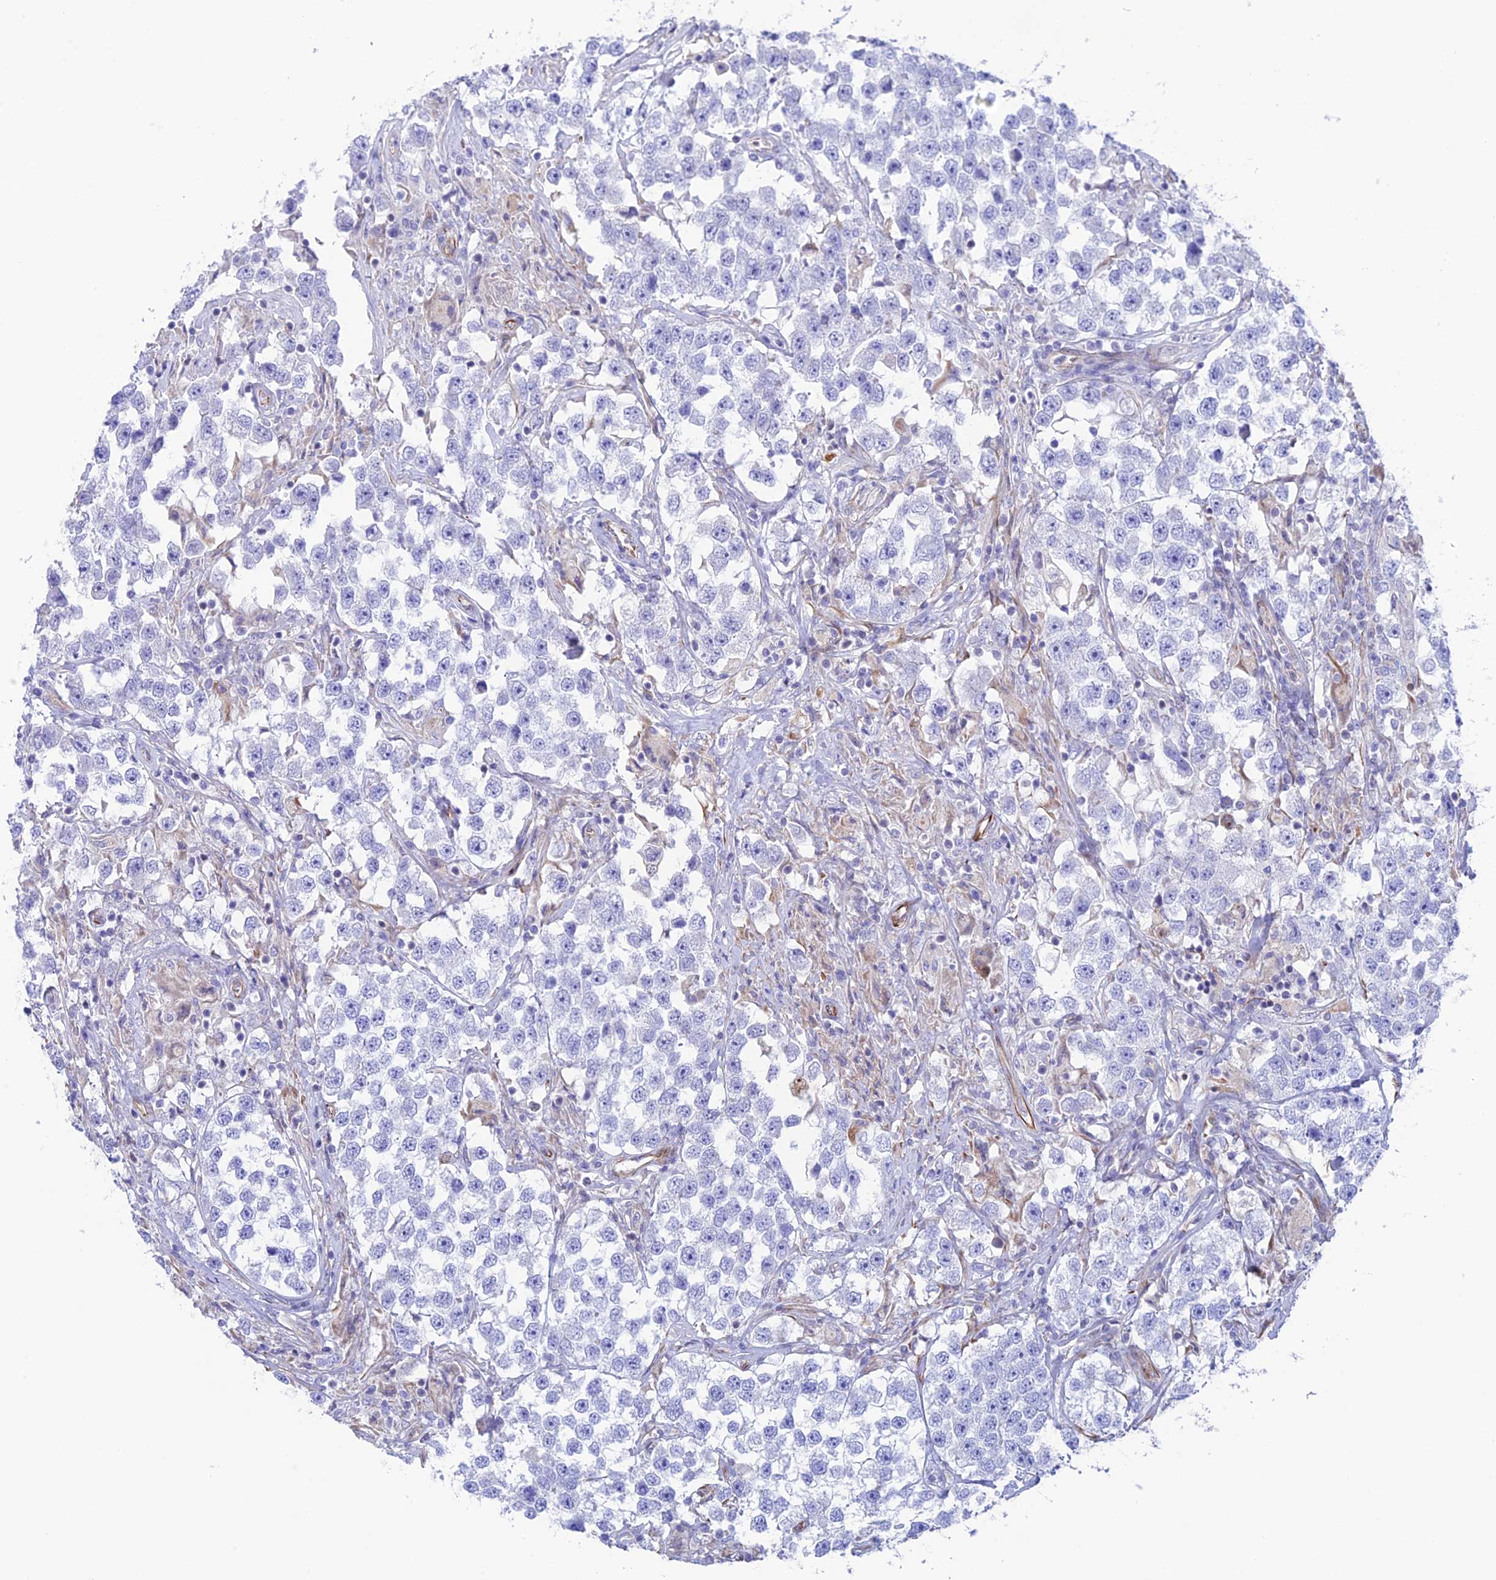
{"staining": {"intensity": "negative", "quantity": "none", "location": "none"}, "tissue": "testis cancer", "cell_type": "Tumor cells", "image_type": "cancer", "snomed": [{"axis": "morphology", "description": "Seminoma, NOS"}, {"axis": "topography", "description": "Testis"}], "caption": "An IHC photomicrograph of seminoma (testis) is shown. There is no staining in tumor cells of seminoma (testis). (DAB IHC, high magnification).", "gene": "ZNF652", "patient": {"sex": "male", "age": 46}}